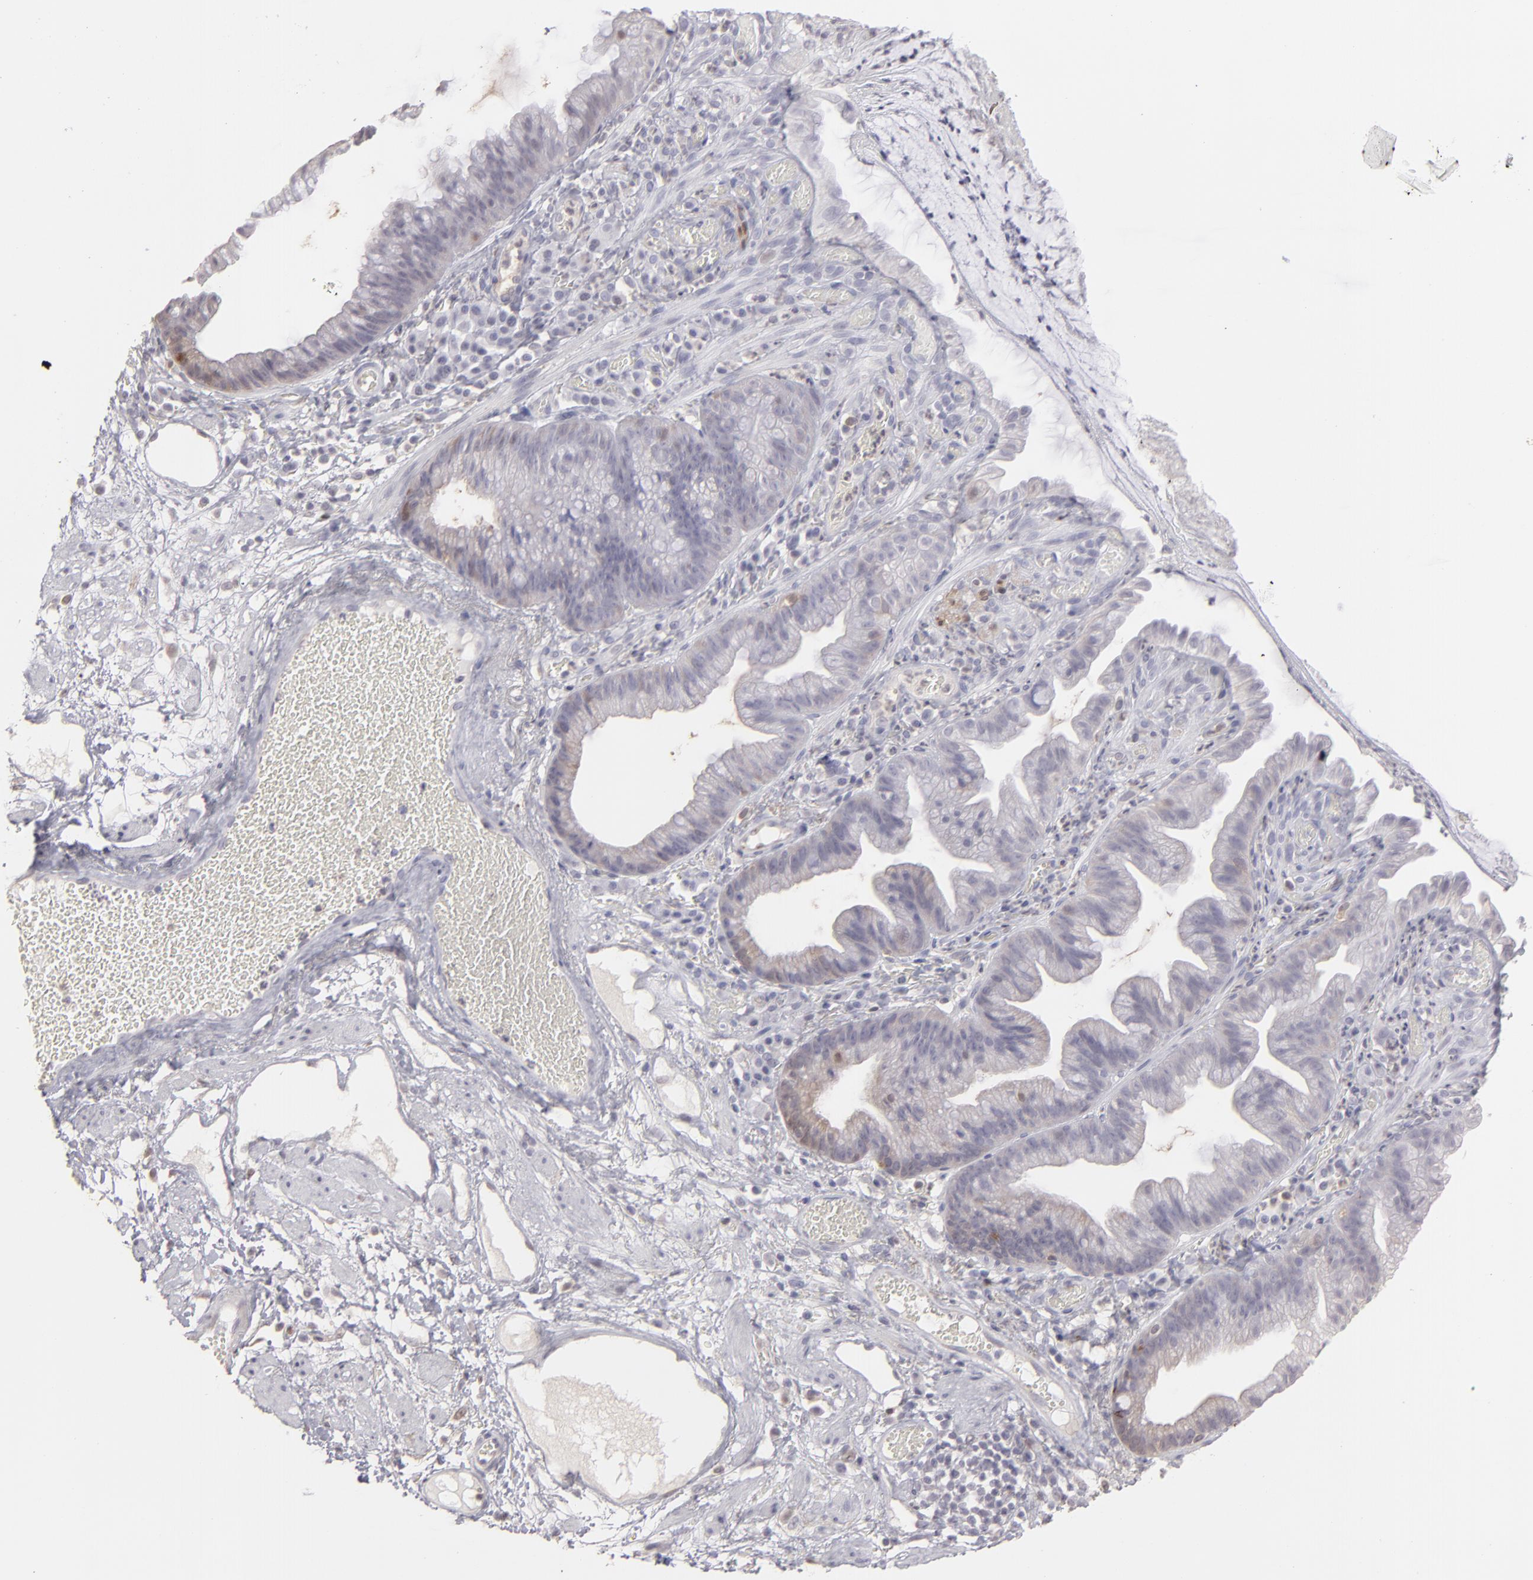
{"staining": {"intensity": "moderate", "quantity": "<25%", "location": "cytoplasmic/membranous"}, "tissue": "skin", "cell_type": "Epidermal cells", "image_type": "normal", "snomed": [{"axis": "morphology", "description": "Normal tissue, NOS"}, {"axis": "morphology", "description": "Hemorrhoids"}, {"axis": "morphology", "description": "Inflammation, NOS"}, {"axis": "topography", "description": "Anal"}], "caption": "Immunohistochemical staining of benign human skin displays <25% levels of moderate cytoplasmic/membranous protein positivity in approximately <25% of epidermal cells.", "gene": "SEMA3G", "patient": {"sex": "male", "age": 60}}